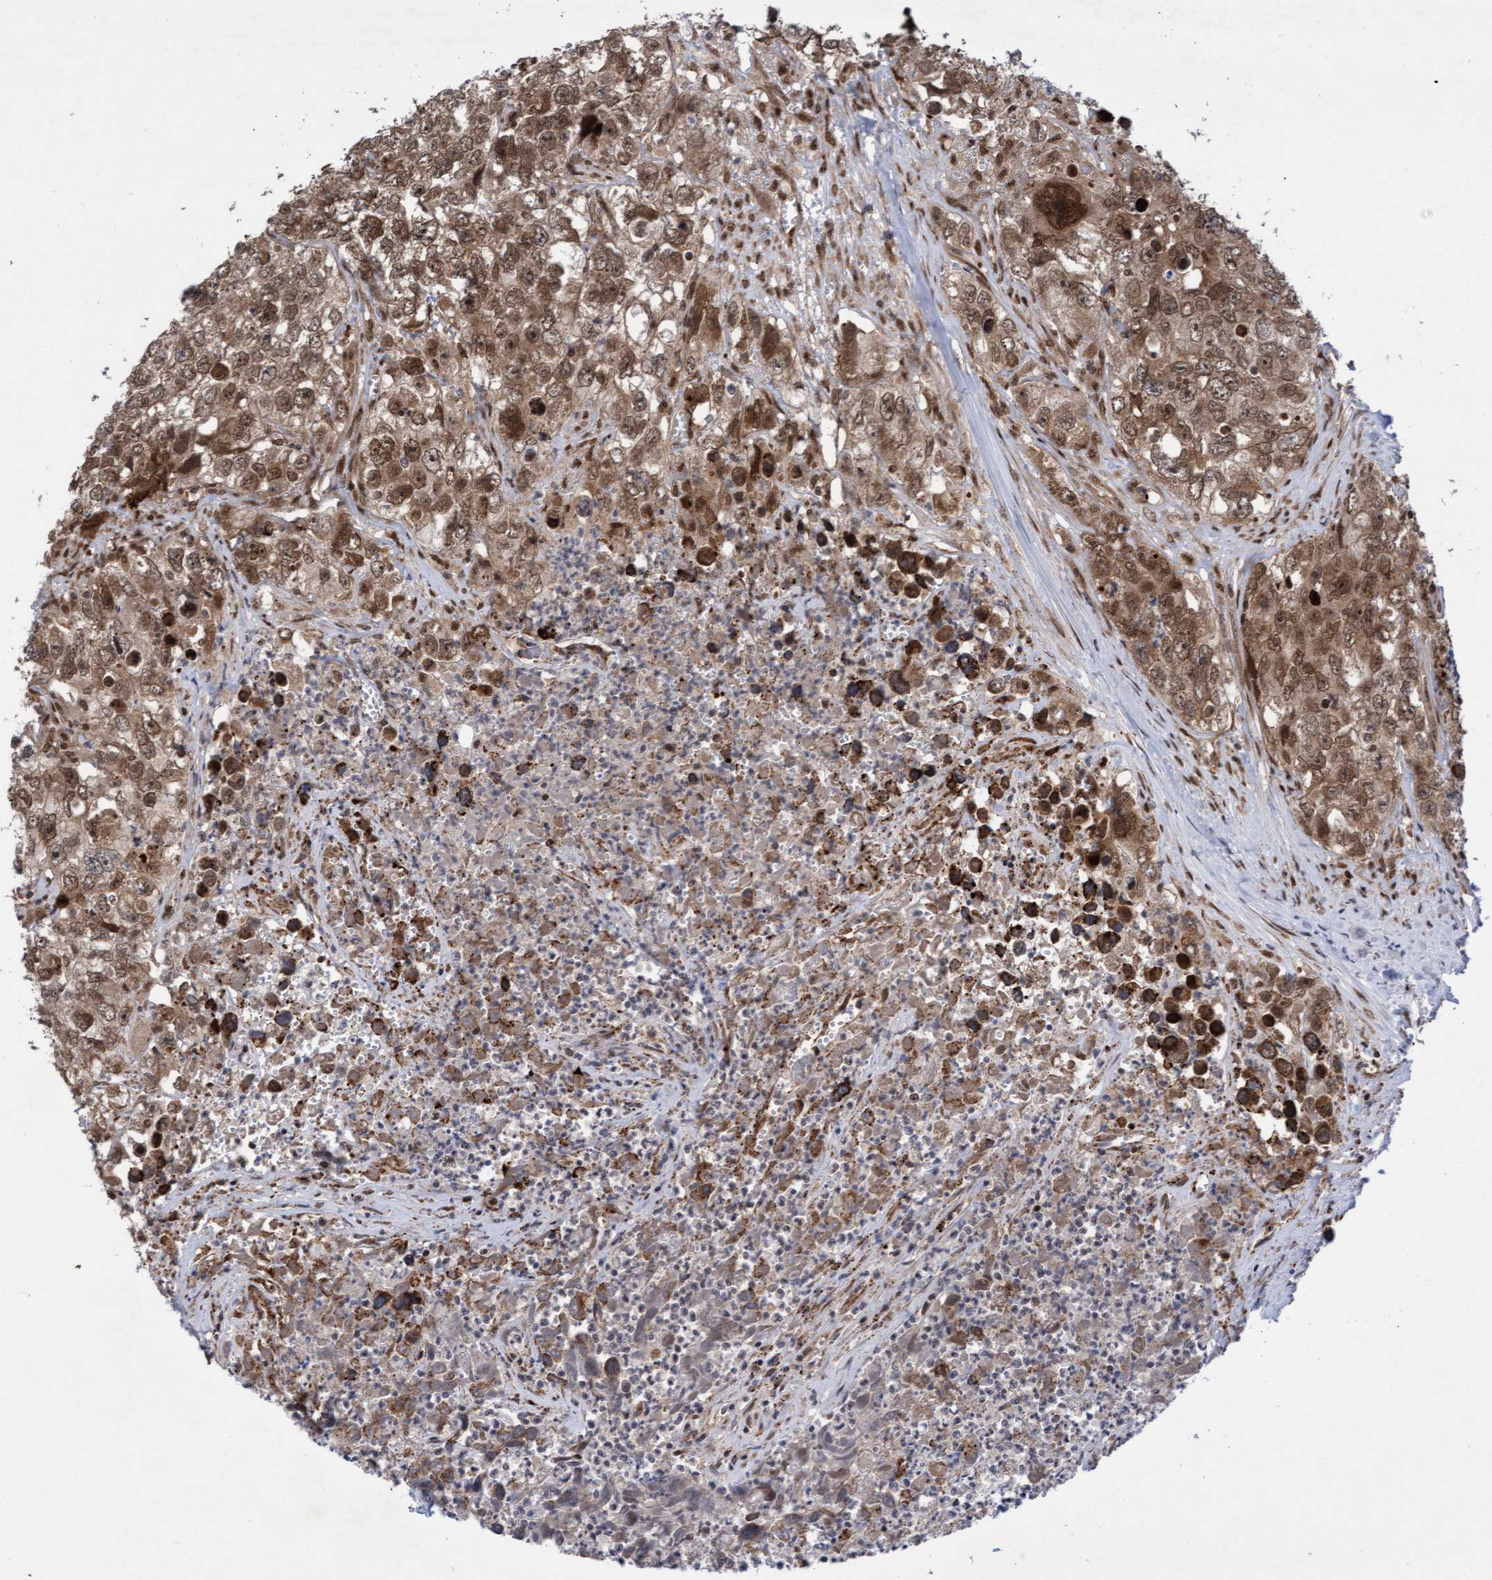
{"staining": {"intensity": "moderate", "quantity": ">75%", "location": "cytoplasmic/membranous,nuclear"}, "tissue": "testis cancer", "cell_type": "Tumor cells", "image_type": "cancer", "snomed": [{"axis": "morphology", "description": "Seminoma, NOS"}, {"axis": "morphology", "description": "Carcinoma, Embryonal, NOS"}, {"axis": "topography", "description": "Testis"}], "caption": "Protein analysis of seminoma (testis) tissue reveals moderate cytoplasmic/membranous and nuclear positivity in approximately >75% of tumor cells.", "gene": "TANC2", "patient": {"sex": "male", "age": 43}}